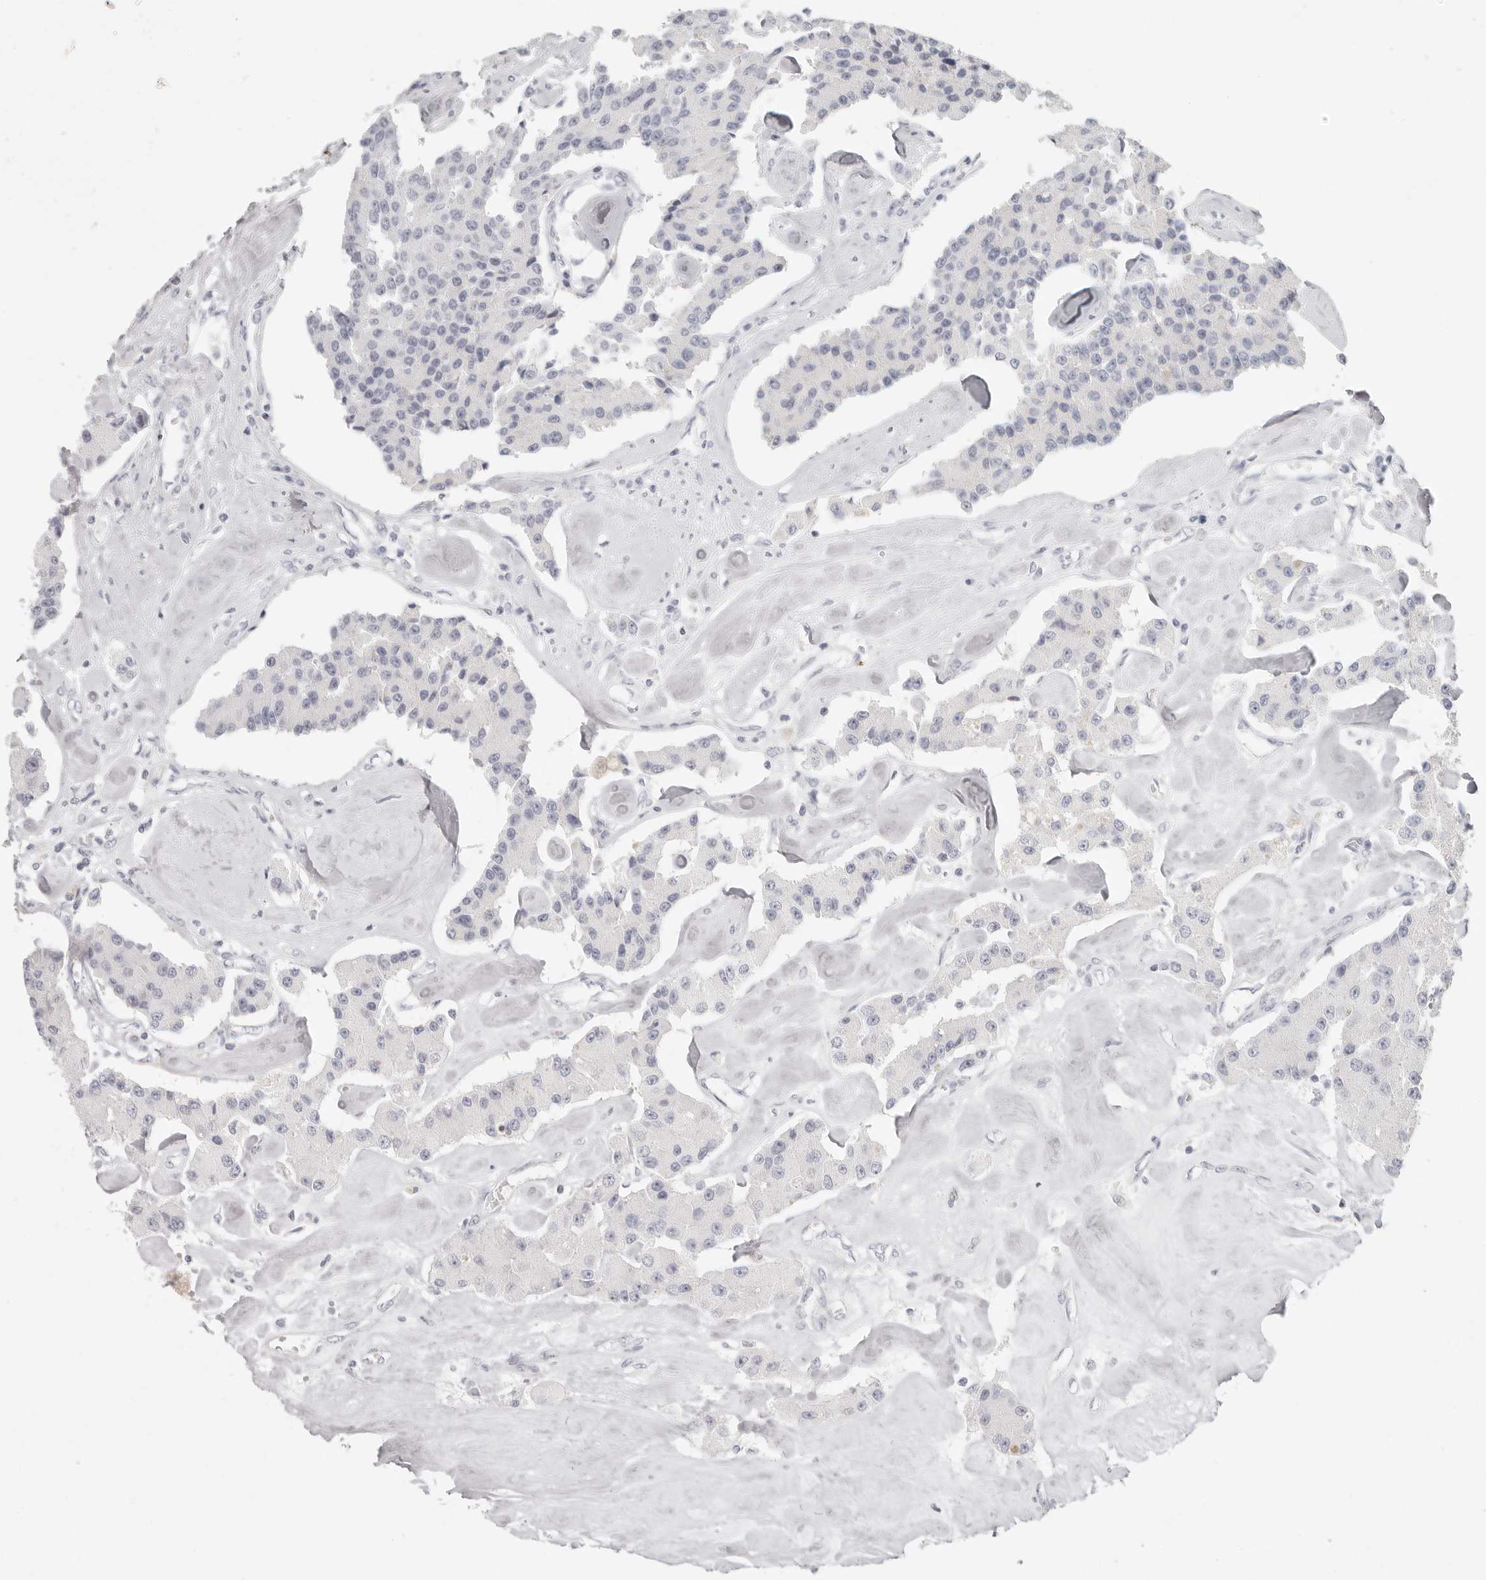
{"staining": {"intensity": "negative", "quantity": "none", "location": "none"}, "tissue": "carcinoid", "cell_type": "Tumor cells", "image_type": "cancer", "snomed": [{"axis": "morphology", "description": "Carcinoid, malignant, NOS"}, {"axis": "topography", "description": "Pancreas"}], "caption": "The immunohistochemistry (IHC) micrograph has no significant expression in tumor cells of malignant carcinoid tissue.", "gene": "RXFP1", "patient": {"sex": "male", "age": 41}}